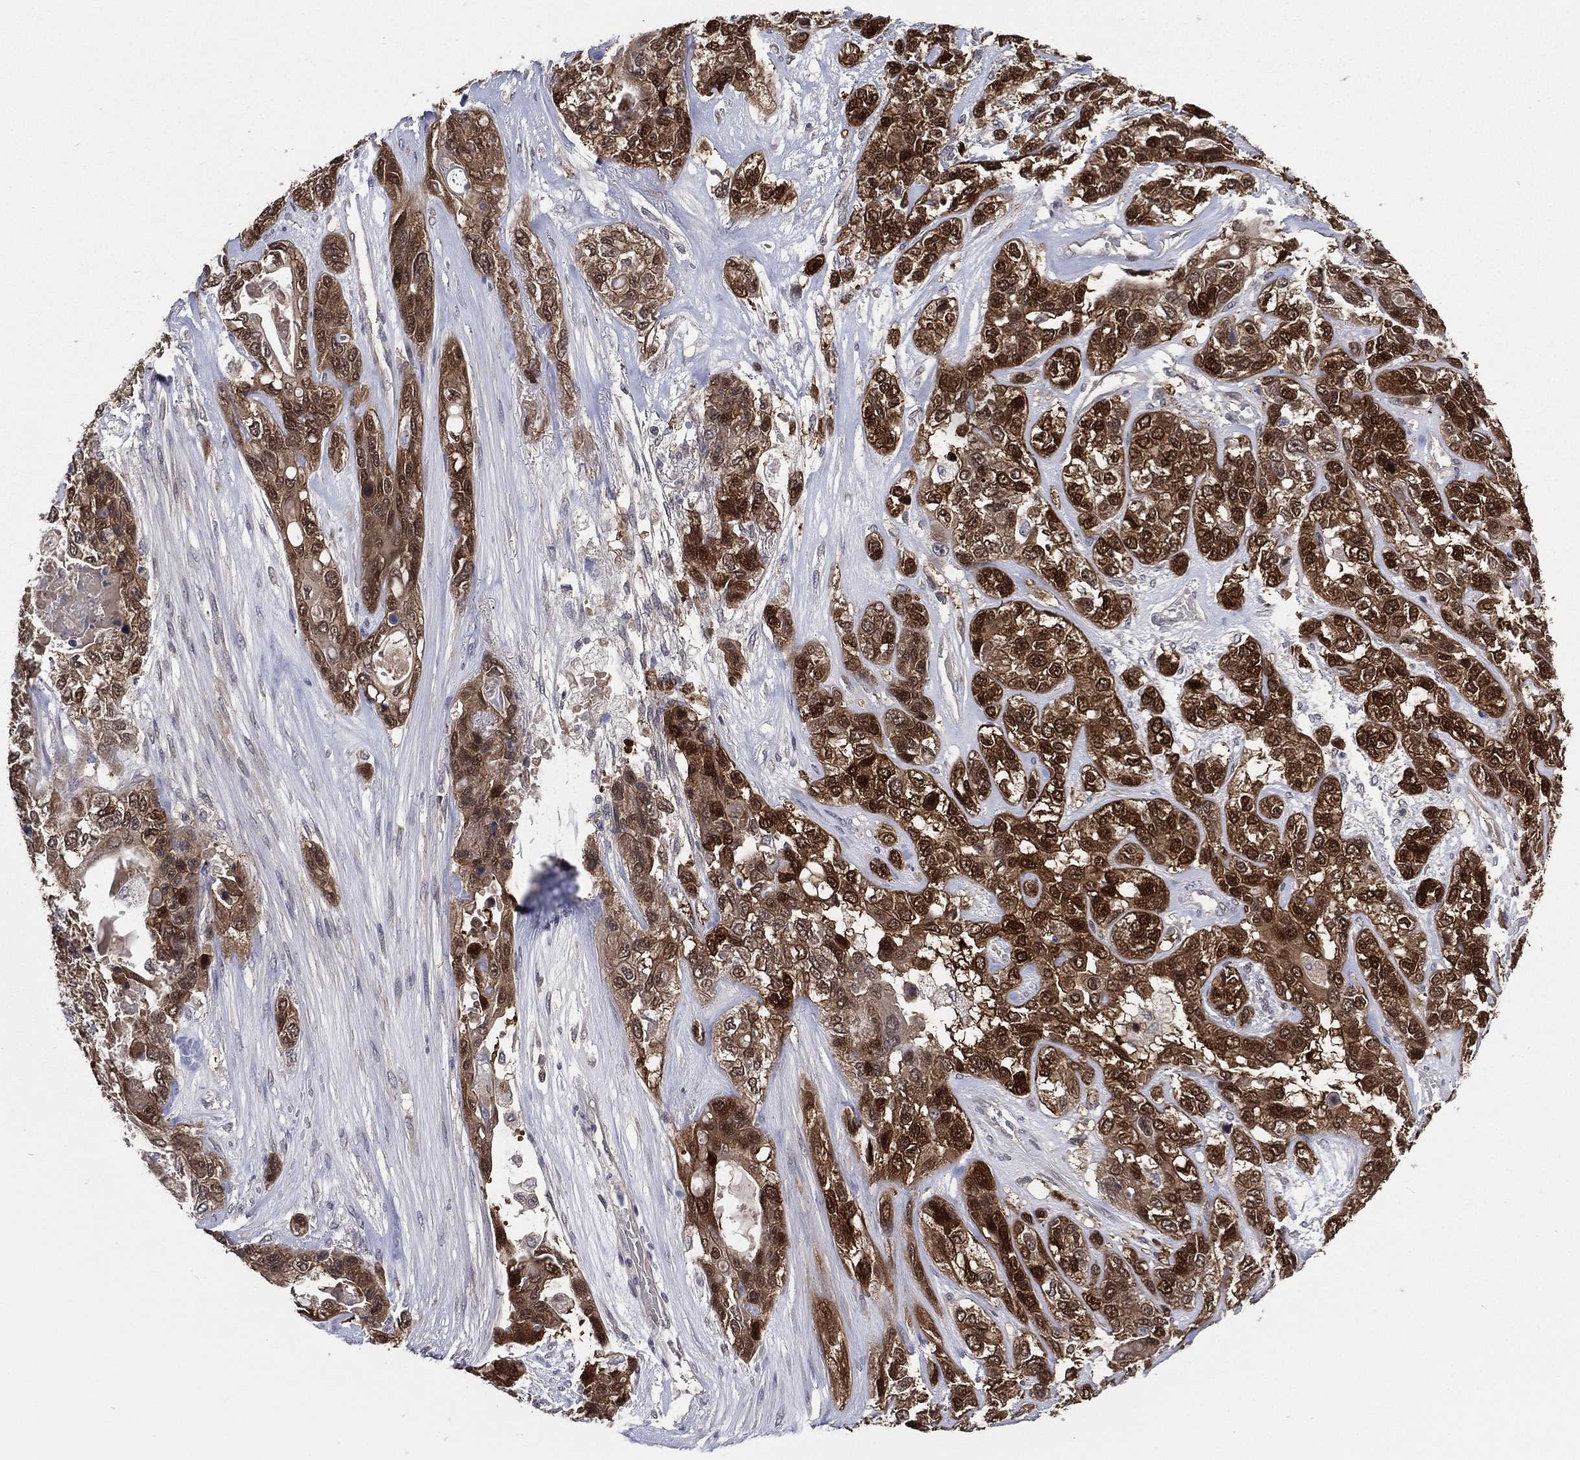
{"staining": {"intensity": "strong", "quantity": ">75%", "location": "cytoplasmic/membranous,nuclear"}, "tissue": "lung cancer", "cell_type": "Tumor cells", "image_type": "cancer", "snomed": [{"axis": "morphology", "description": "Squamous cell carcinoma, NOS"}, {"axis": "topography", "description": "Lung"}], "caption": "Immunohistochemistry (IHC) photomicrograph of neoplastic tissue: human lung cancer stained using IHC displays high levels of strong protein expression localized specifically in the cytoplasmic/membranous and nuclear of tumor cells, appearing as a cytoplasmic/membranous and nuclear brown color.", "gene": "MTAP", "patient": {"sex": "female", "age": 70}}